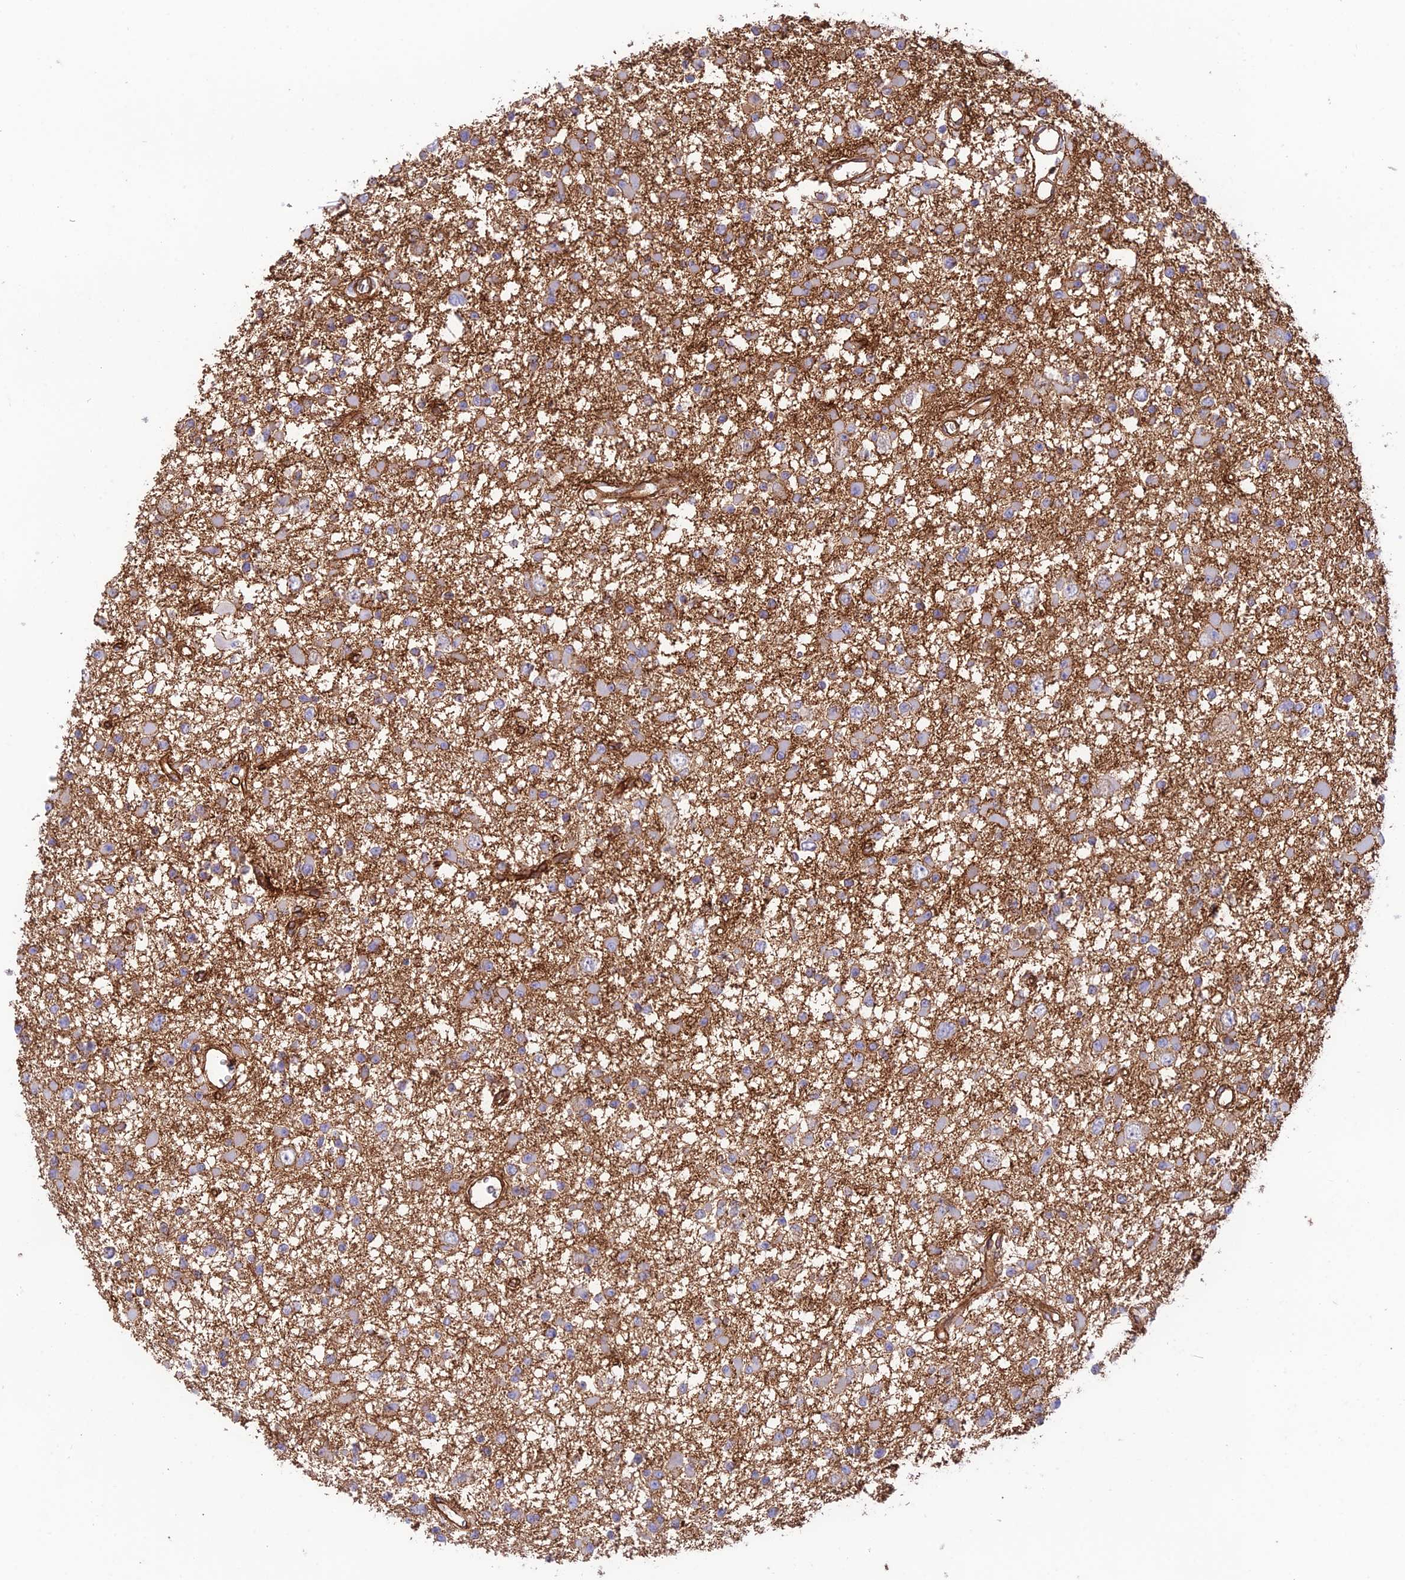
{"staining": {"intensity": "weak", "quantity": "25%-75%", "location": "cytoplasmic/membranous"}, "tissue": "glioma", "cell_type": "Tumor cells", "image_type": "cancer", "snomed": [{"axis": "morphology", "description": "Glioma, malignant, Low grade"}, {"axis": "topography", "description": "Brain"}], "caption": "This image demonstrates IHC staining of glioma, with low weak cytoplasmic/membranous positivity in approximately 25%-75% of tumor cells.", "gene": "YPEL5", "patient": {"sex": "female", "age": 22}}